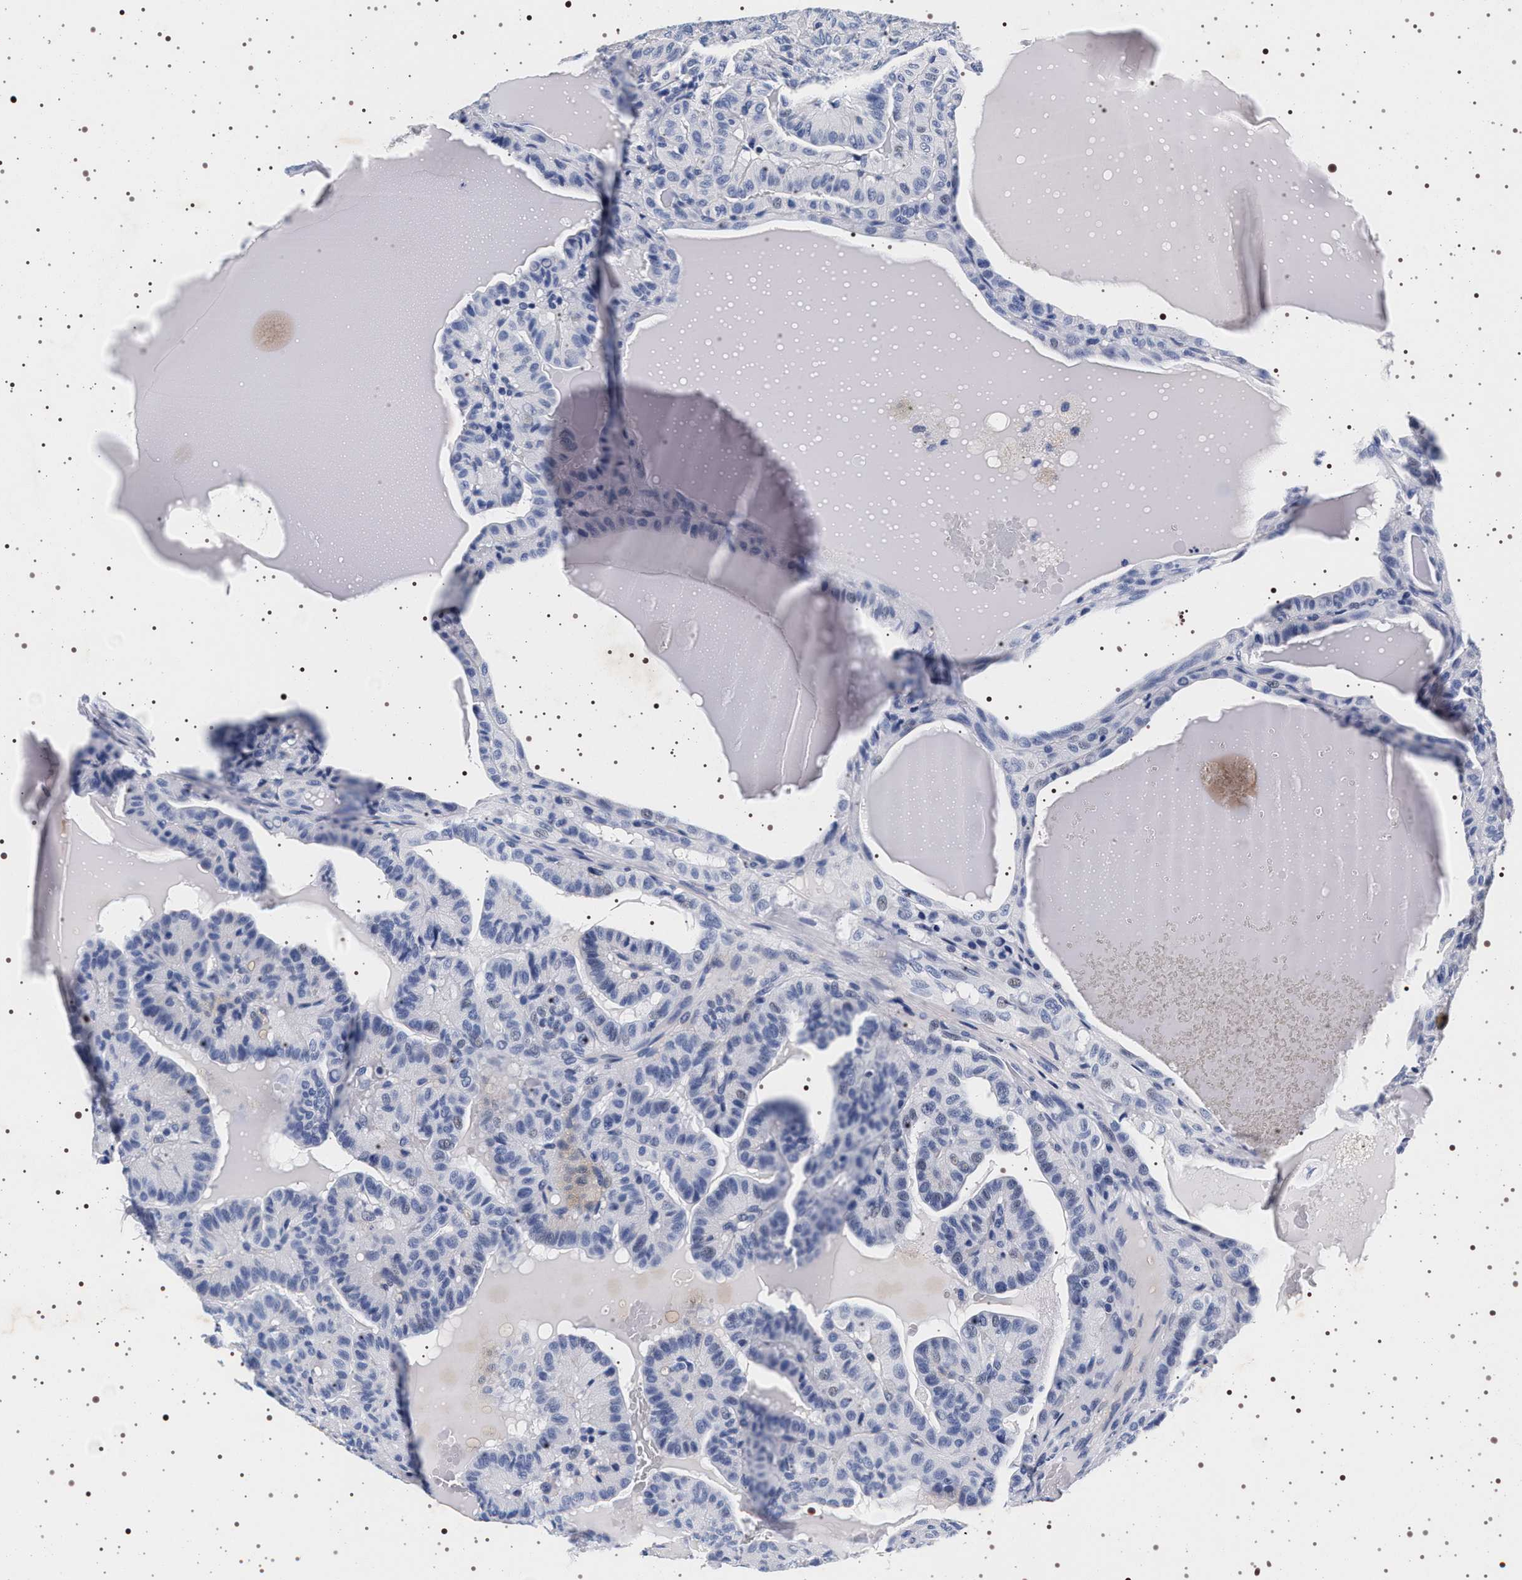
{"staining": {"intensity": "negative", "quantity": "none", "location": "none"}, "tissue": "thyroid cancer", "cell_type": "Tumor cells", "image_type": "cancer", "snomed": [{"axis": "morphology", "description": "Papillary adenocarcinoma, NOS"}, {"axis": "topography", "description": "Thyroid gland"}], "caption": "Immunohistochemical staining of thyroid papillary adenocarcinoma displays no significant staining in tumor cells.", "gene": "SYN1", "patient": {"sex": "male", "age": 77}}